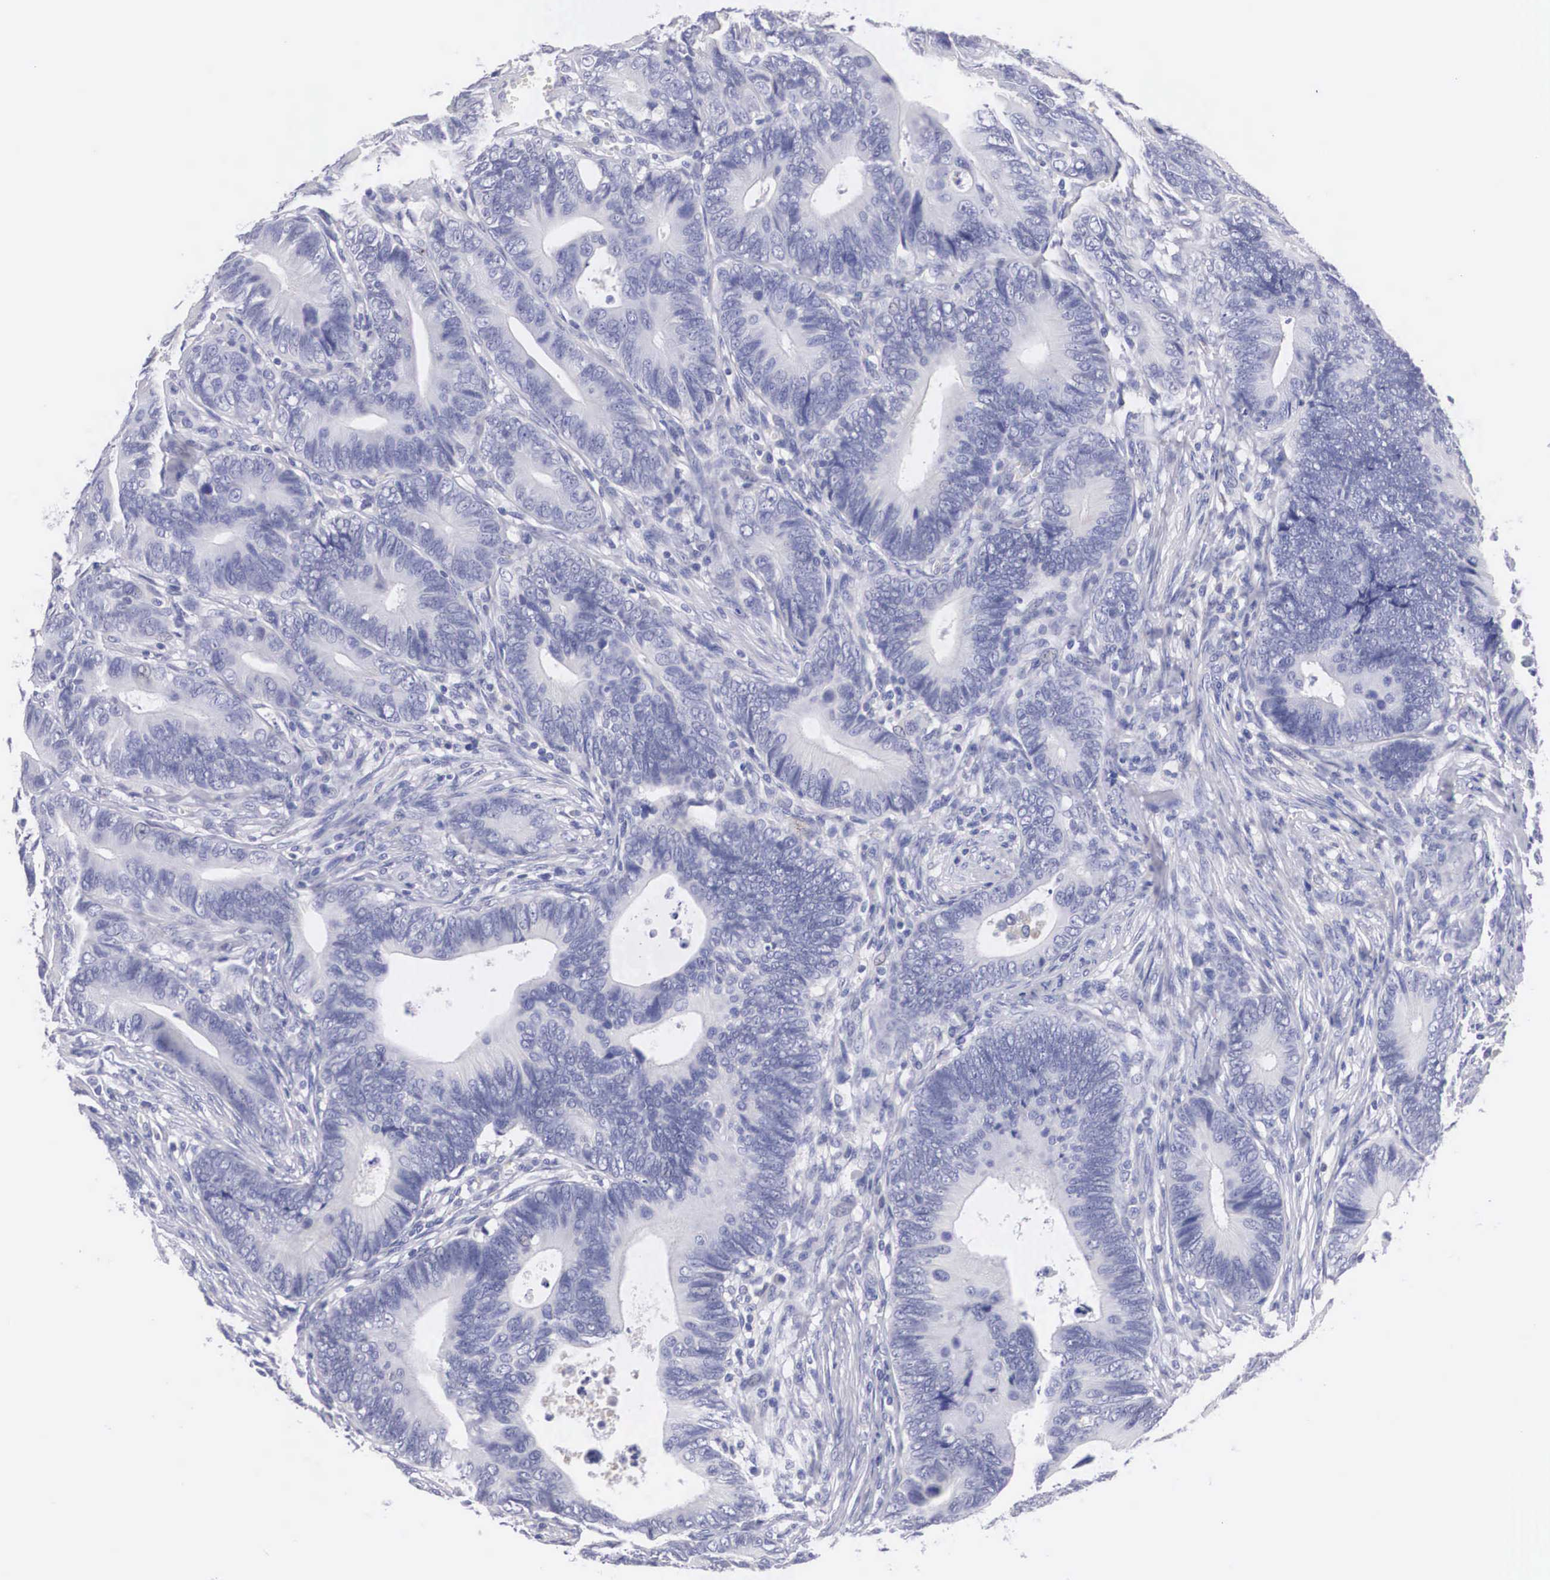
{"staining": {"intensity": "negative", "quantity": "none", "location": "none"}, "tissue": "colorectal cancer", "cell_type": "Tumor cells", "image_type": "cancer", "snomed": [{"axis": "morphology", "description": "Adenocarcinoma, NOS"}, {"axis": "topography", "description": "Colon"}], "caption": "An image of human colorectal adenocarcinoma is negative for staining in tumor cells.", "gene": "ABHD4", "patient": {"sex": "female", "age": 78}}